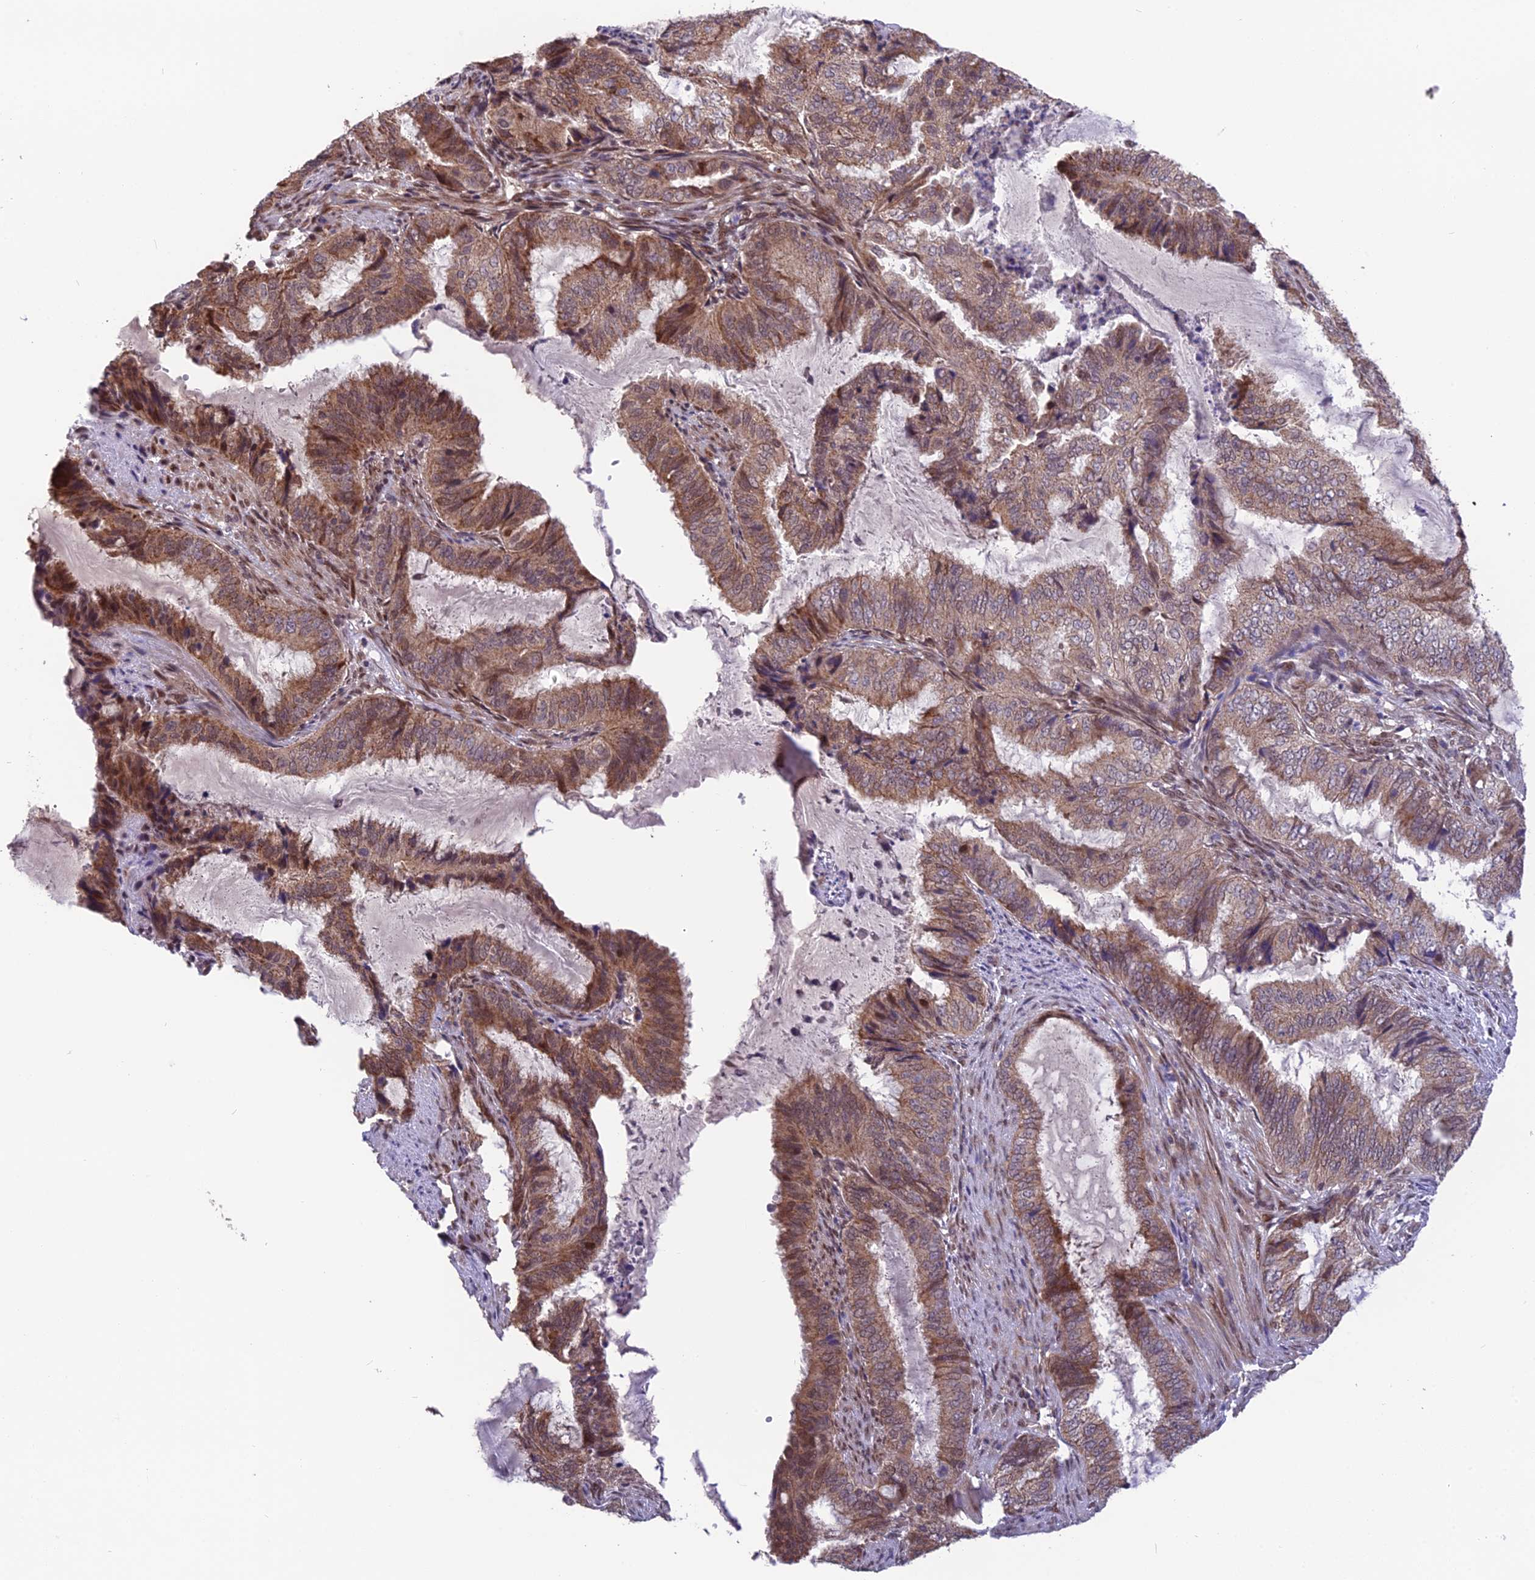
{"staining": {"intensity": "moderate", "quantity": ">75%", "location": "cytoplasmic/membranous"}, "tissue": "endometrial cancer", "cell_type": "Tumor cells", "image_type": "cancer", "snomed": [{"axis": "morphology", "description": "Adenocarcinoma, NOS"}, {"axis": "topography", "description": "Endometrium"}], "caption": "Protein expression analysis of endometrial cancer shows moderate cytoplasmic/membranous positivity in about >75% of tumor cells. The protein is stained brown, and the nuclei are stained in blue (DAB IHC with brightfield microscopy, high magnification).", "gene": "CYP2R1", "patient": {"sex": "female", "age": 51}}